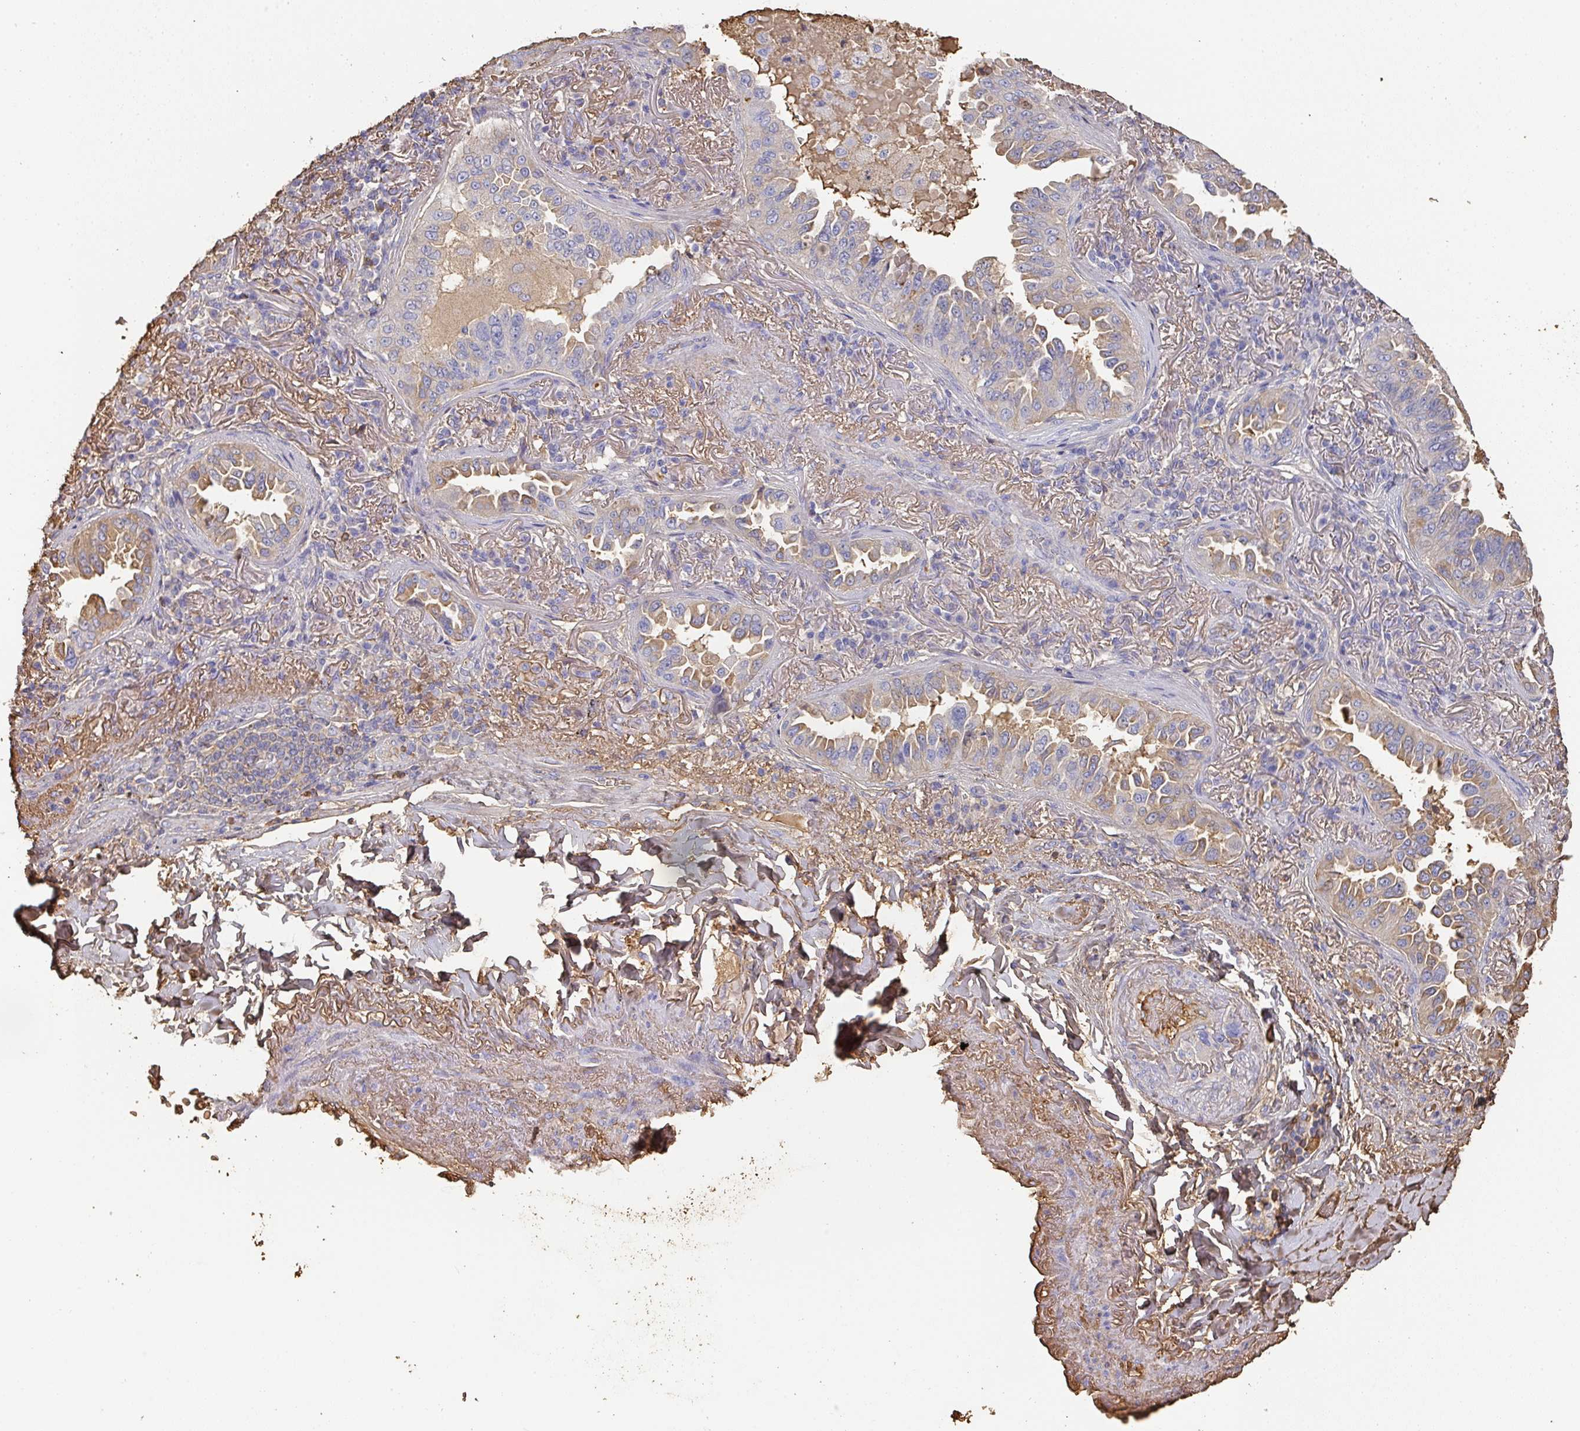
{"staining": {"intensity": "moderate", "quantity": "25%-75%", "location": "cytoplasmic/membranous"}, "tissue": "lung cancer", "cell_type": "Tumor cells", "image_type": "cancer", "snomed": [{"axis": "morphology", "description": "Adenocarcinoma, NOS"}, {"axis": "topography", "description": "Lung"}], "caption": "High-magnification brightfield microscopy of adenocarcinoma (lung) stained with DAB (3,3'-diaminobenzidine) (brown) and counterstained with hematoxylin (blue). tumor cells exhibit moderate cytoplasmic/membranous positivity is identified in approximately25%-75% of cells.", "gene": "ALB", "patient": {"sex": "female", "age": 69}}